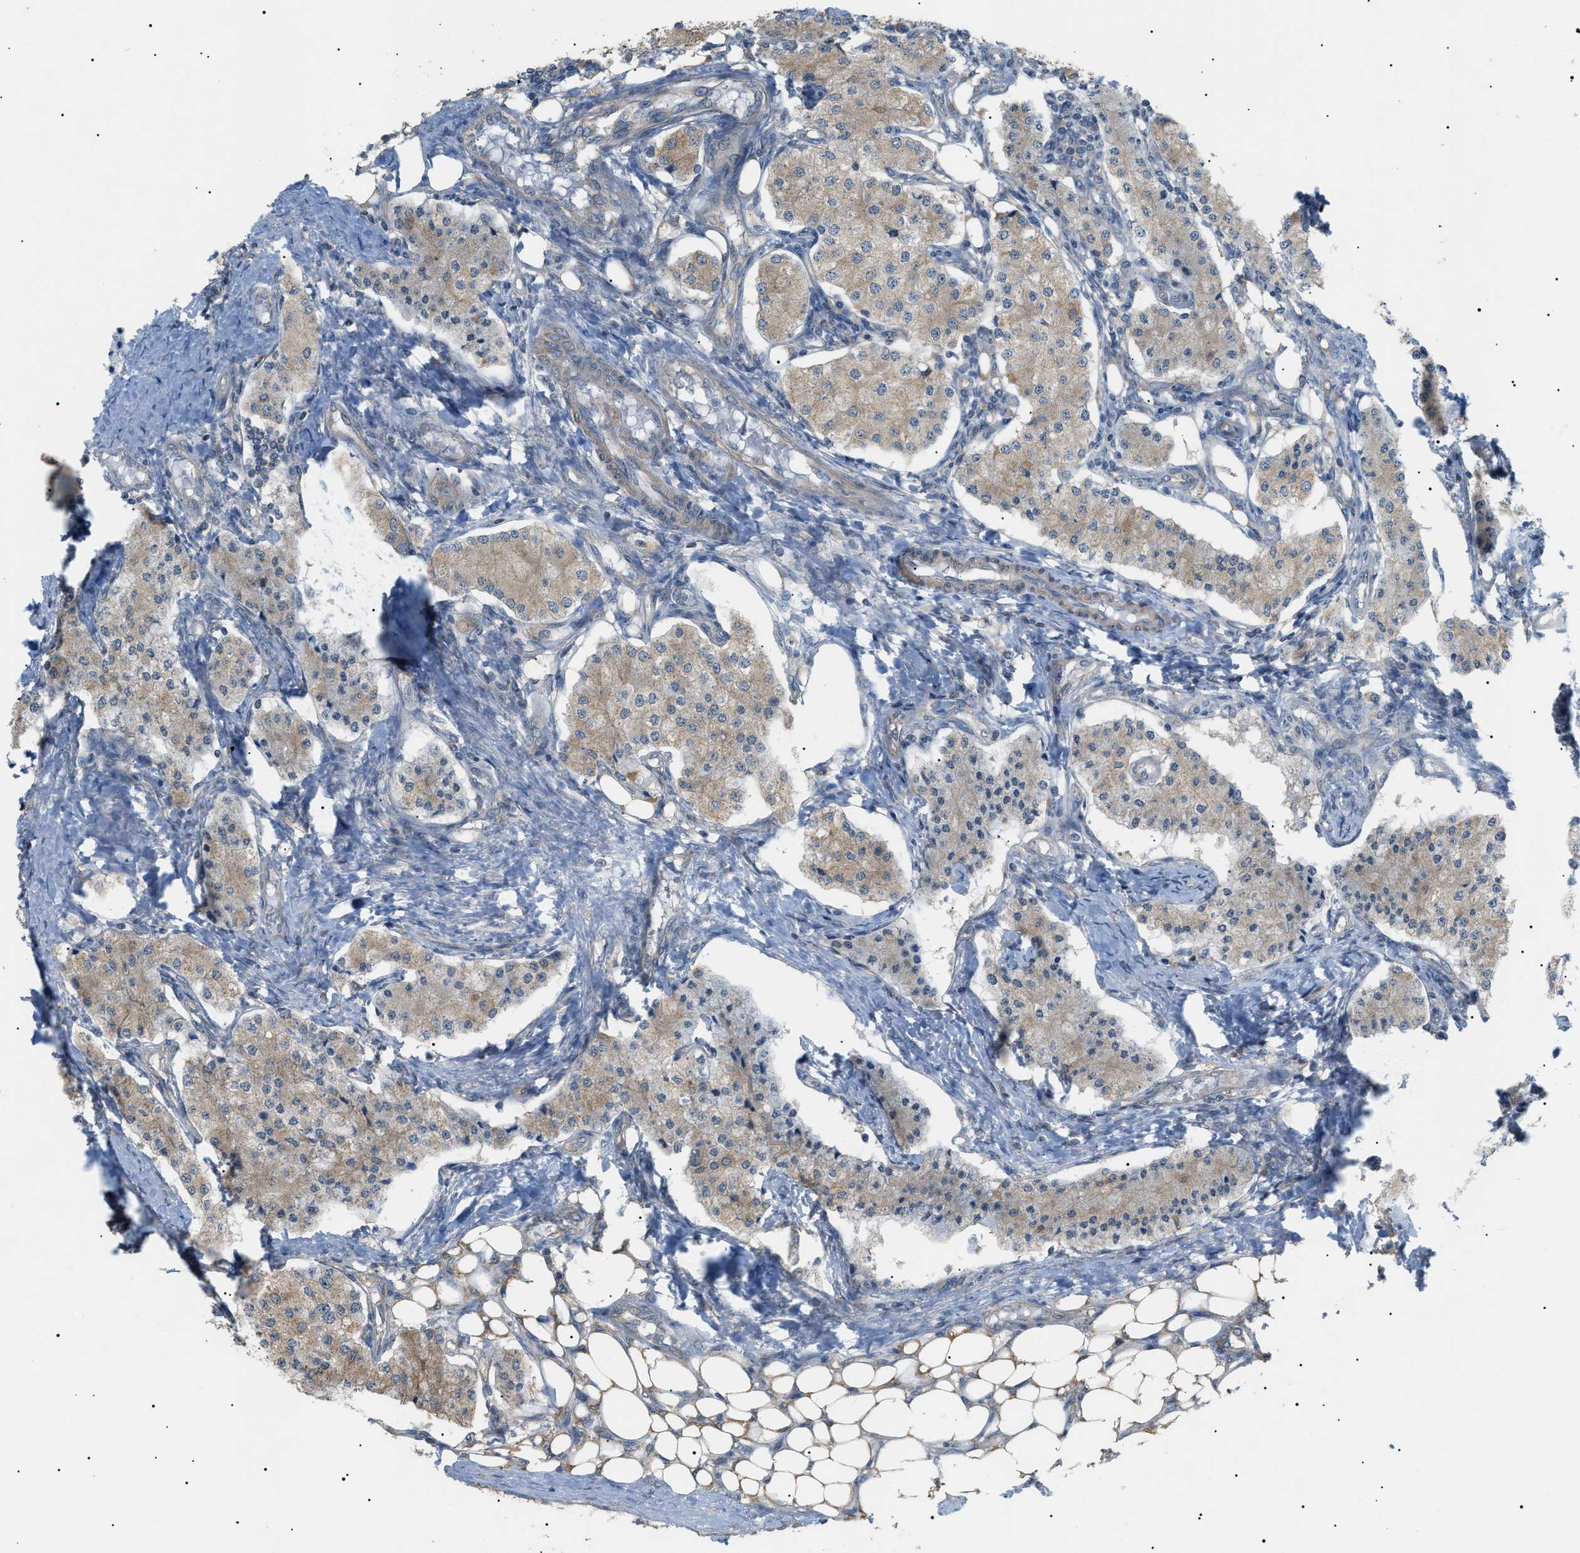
{"staining": {"intensity": "weak", "quantity": ">75%", "location": "cytoplasmic/membranous"}, "tissue": "carcinoid", "cell_type": "Tumor cells", "image_type": "cancer", "snomed": [{"axis": "morphology", "description": "Carcinoid, malignant, NOS"}, {"axis": "topography", "description": "Colon"}], "caption": "This micrograph reveals carcinoid (malignant) stained with immunohistochemistry (IHC) to label a protein in brown. The cytoplasmic/membranous of tumor cells show weak positivity for the protein. Nuclei are counter-stained blue.", "gene": "IRS2", "patient": {"sex": "female", "age": 52}}